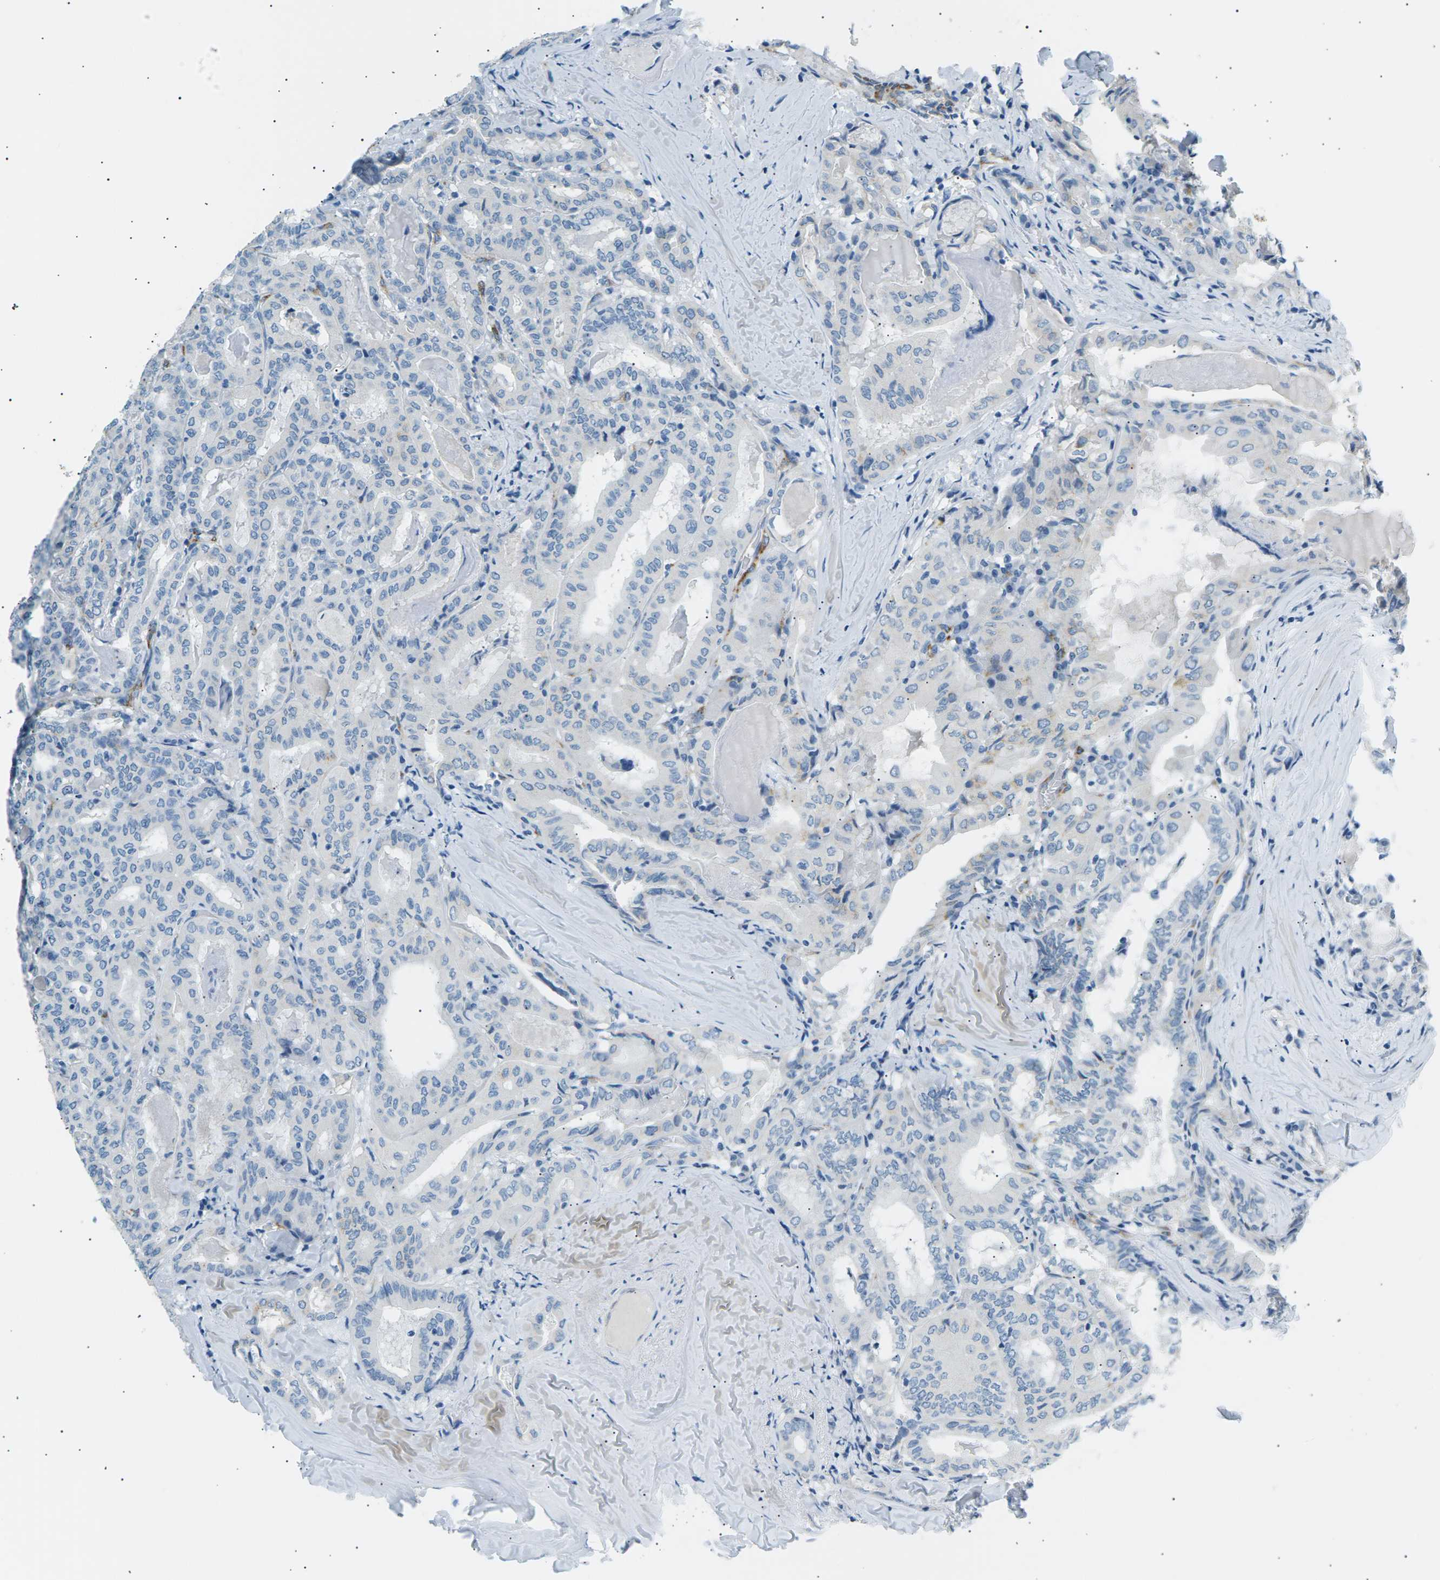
{"staining": {"intensity": "negative", "quantity": "none", "location": "none"}, "tissue": "thyroid cancer", "cell_type": "Tumor cells", "image_type": "cancer", "snomed": [{"axis": "morphology", "description": "Papillary adenocarcinoma, NOS"}, {"axis": "topography", "description": "Thyroid gland"}], "caption": "Immunohistochemistry histopathology image of neoplastic tissue: human thyroid papillary adenocarcinoma stained with DAB (3,3'-diaminobenzidine) exhibits no significant protein expression in tumor cells. The staining was performed using DAB (3,3'-diaminobenzidine) to visualize the protein expression in brown, while the nuclei were stained in blue with hematoxylin (Magnification: 20x).", "gene": "SEPTIN5", "patient": {"sex": "female", "age": 42}}